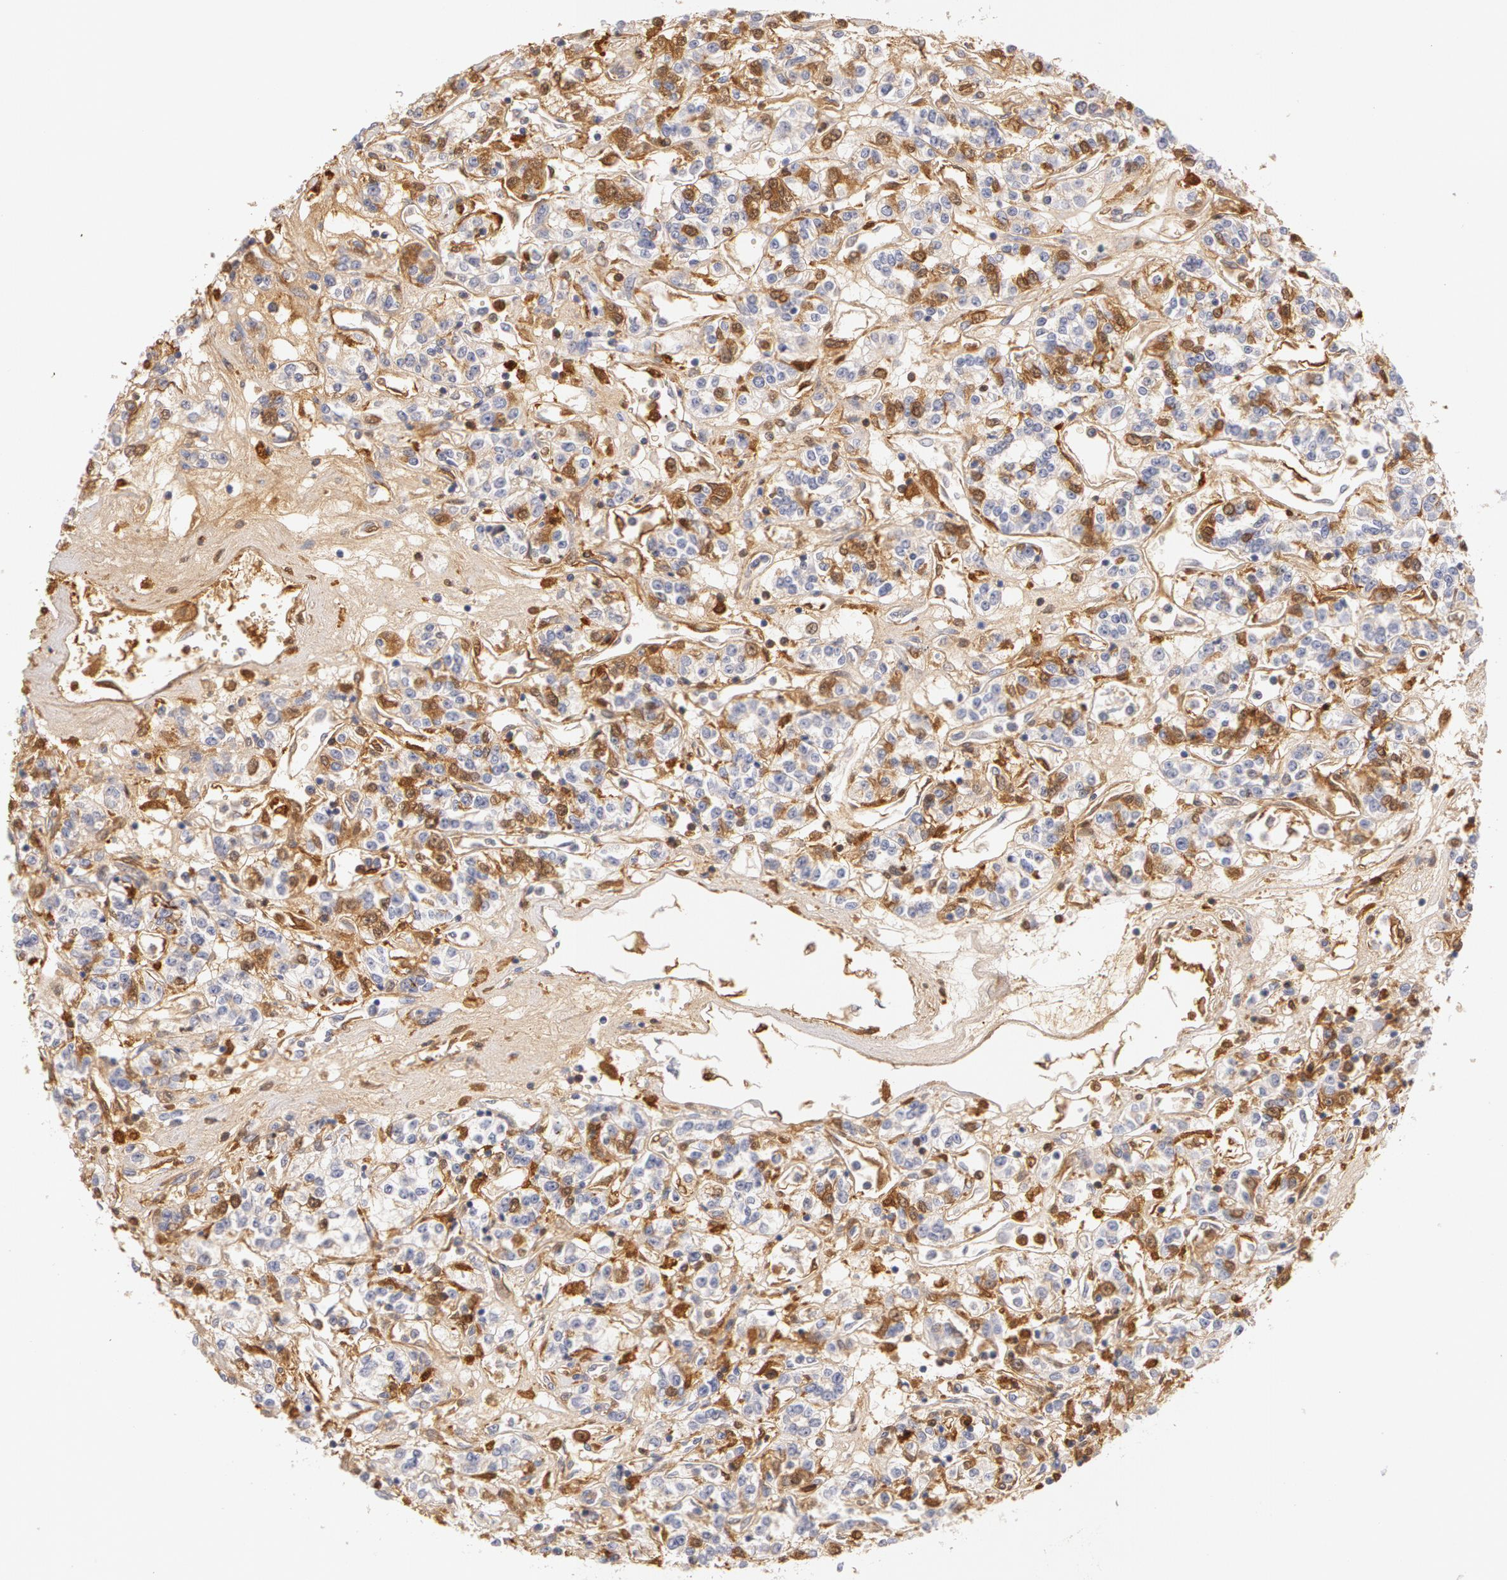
{"staining": {"intensity": "weak", "quantity": "25%-75%", "location": "cytoplasmic/membranous,nuclear"}, "tissue": "renal cancer", "cell_type": "Tumor cells", "image_type": "cancer", "snomed": [{"axis": "morphology", "description": "Adenocarcinoma, NOS"}, {"axis": "topography", "description": "Kidney"}], "caption": "Brown immunohistochemical staining in adenocarcinoma (renal) exhibits weak cytoplasmic/membranous and nuclear positivity in approximately 25%-75% of tumor cells.", "gene": "GC", "patient": {"sex": "female", "age": 76}}